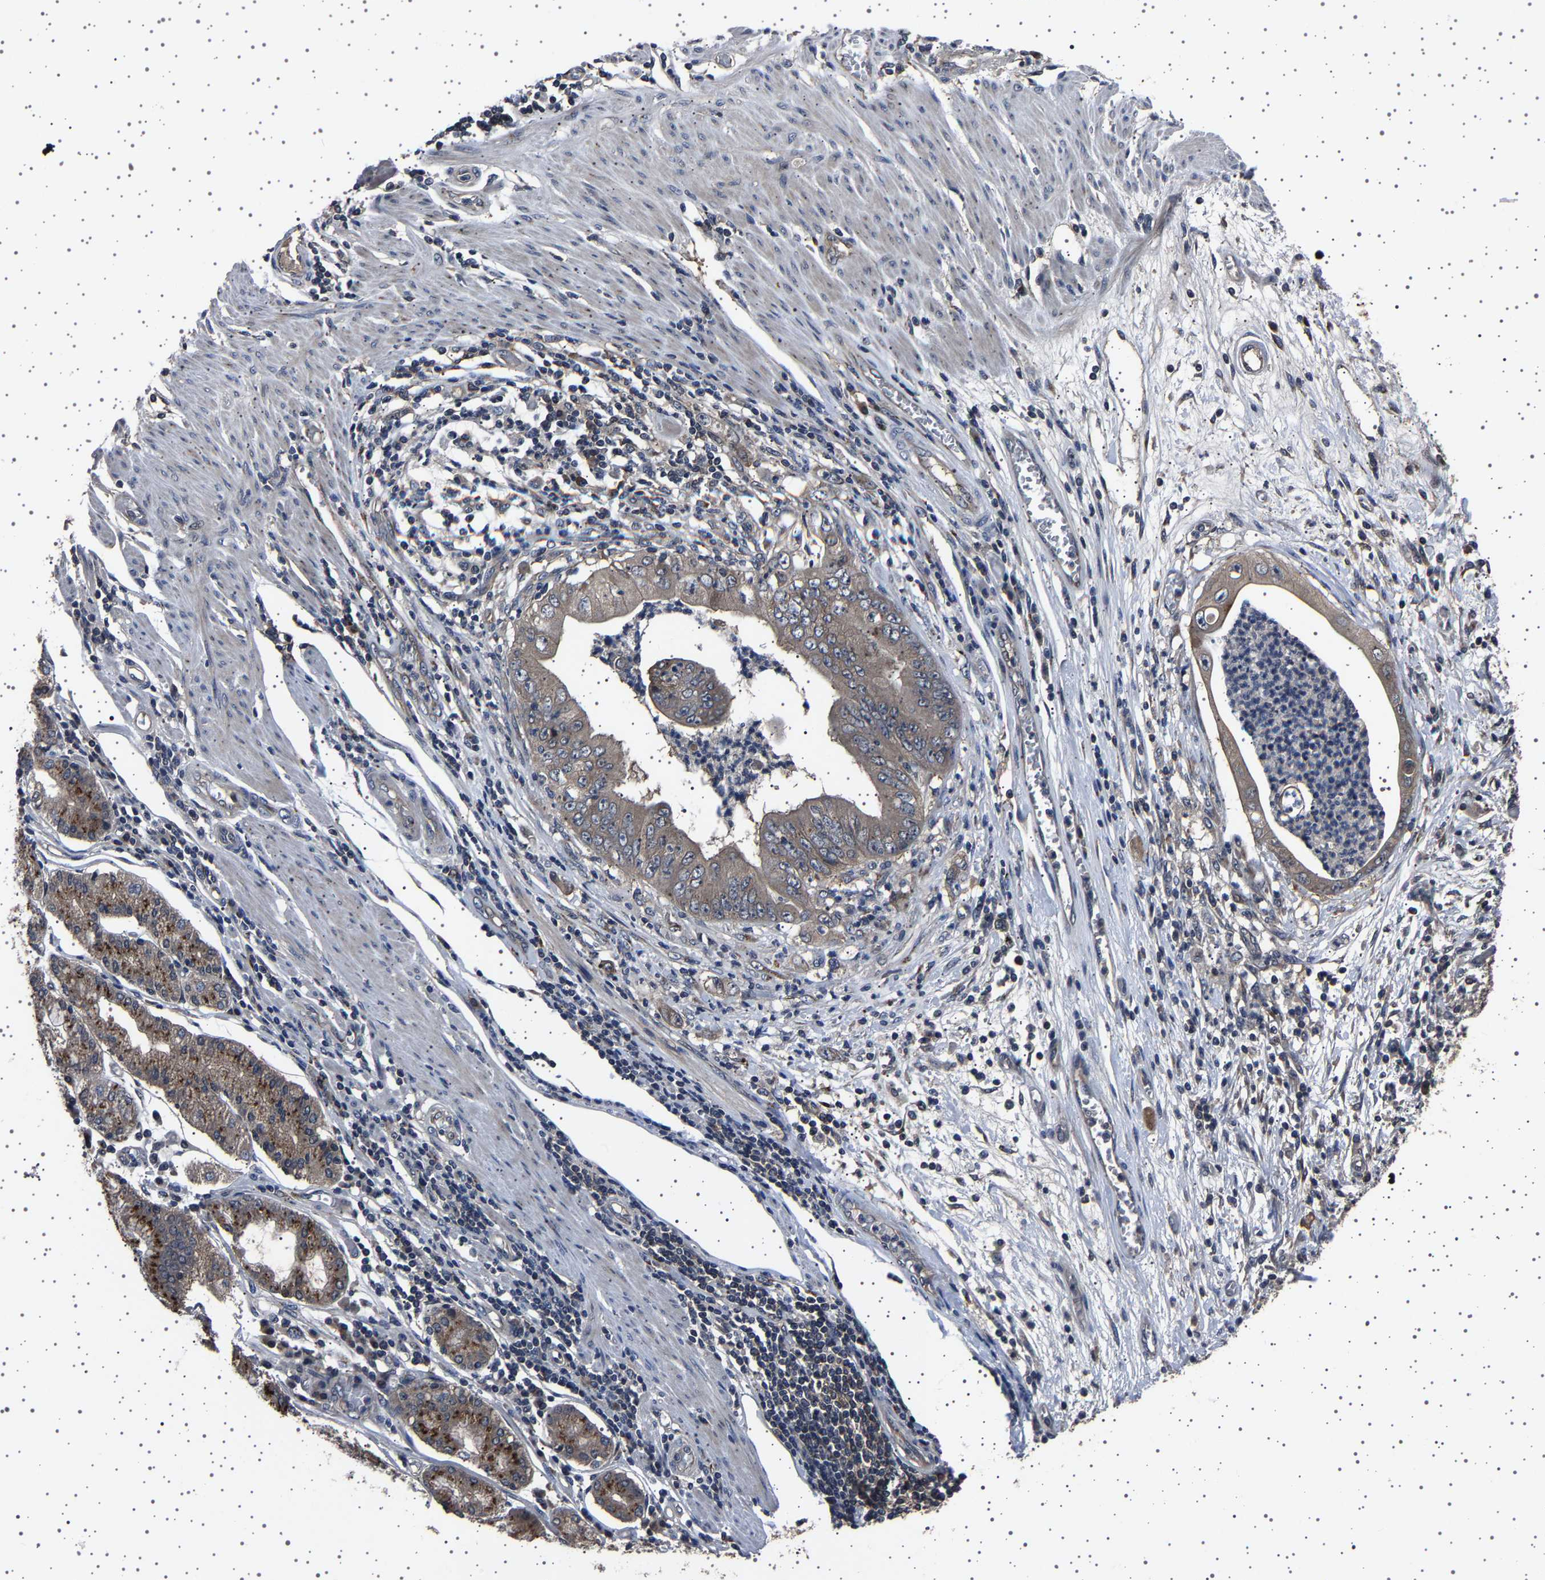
{"staining": {"intensity": "moderate", "quantity": "25%-75%", "location": "cytoplasmic/membranous"}, "tissue": "stomach cancer", "cell_type": "Tumor cells", "image_type": "cancer", "snomed": [{"axis": "morphology", "description": "Adenocarcinoma, NOS"}, {"axis": "topography", "description": "Stomach"}], "caption": "Immunohistochemistry micrograph of neoplastic tissue: adenocarcinoma (stomach) stained using immunohistochemistry shows medium levels of moderate protein expression localized specifically in the cytoplasmic/membranous of tumor cells, appearing as a cytoplasmic/membranous brown color.", "gene": "NCKAP1", "patient": {"sex": "female", "age": 73}}